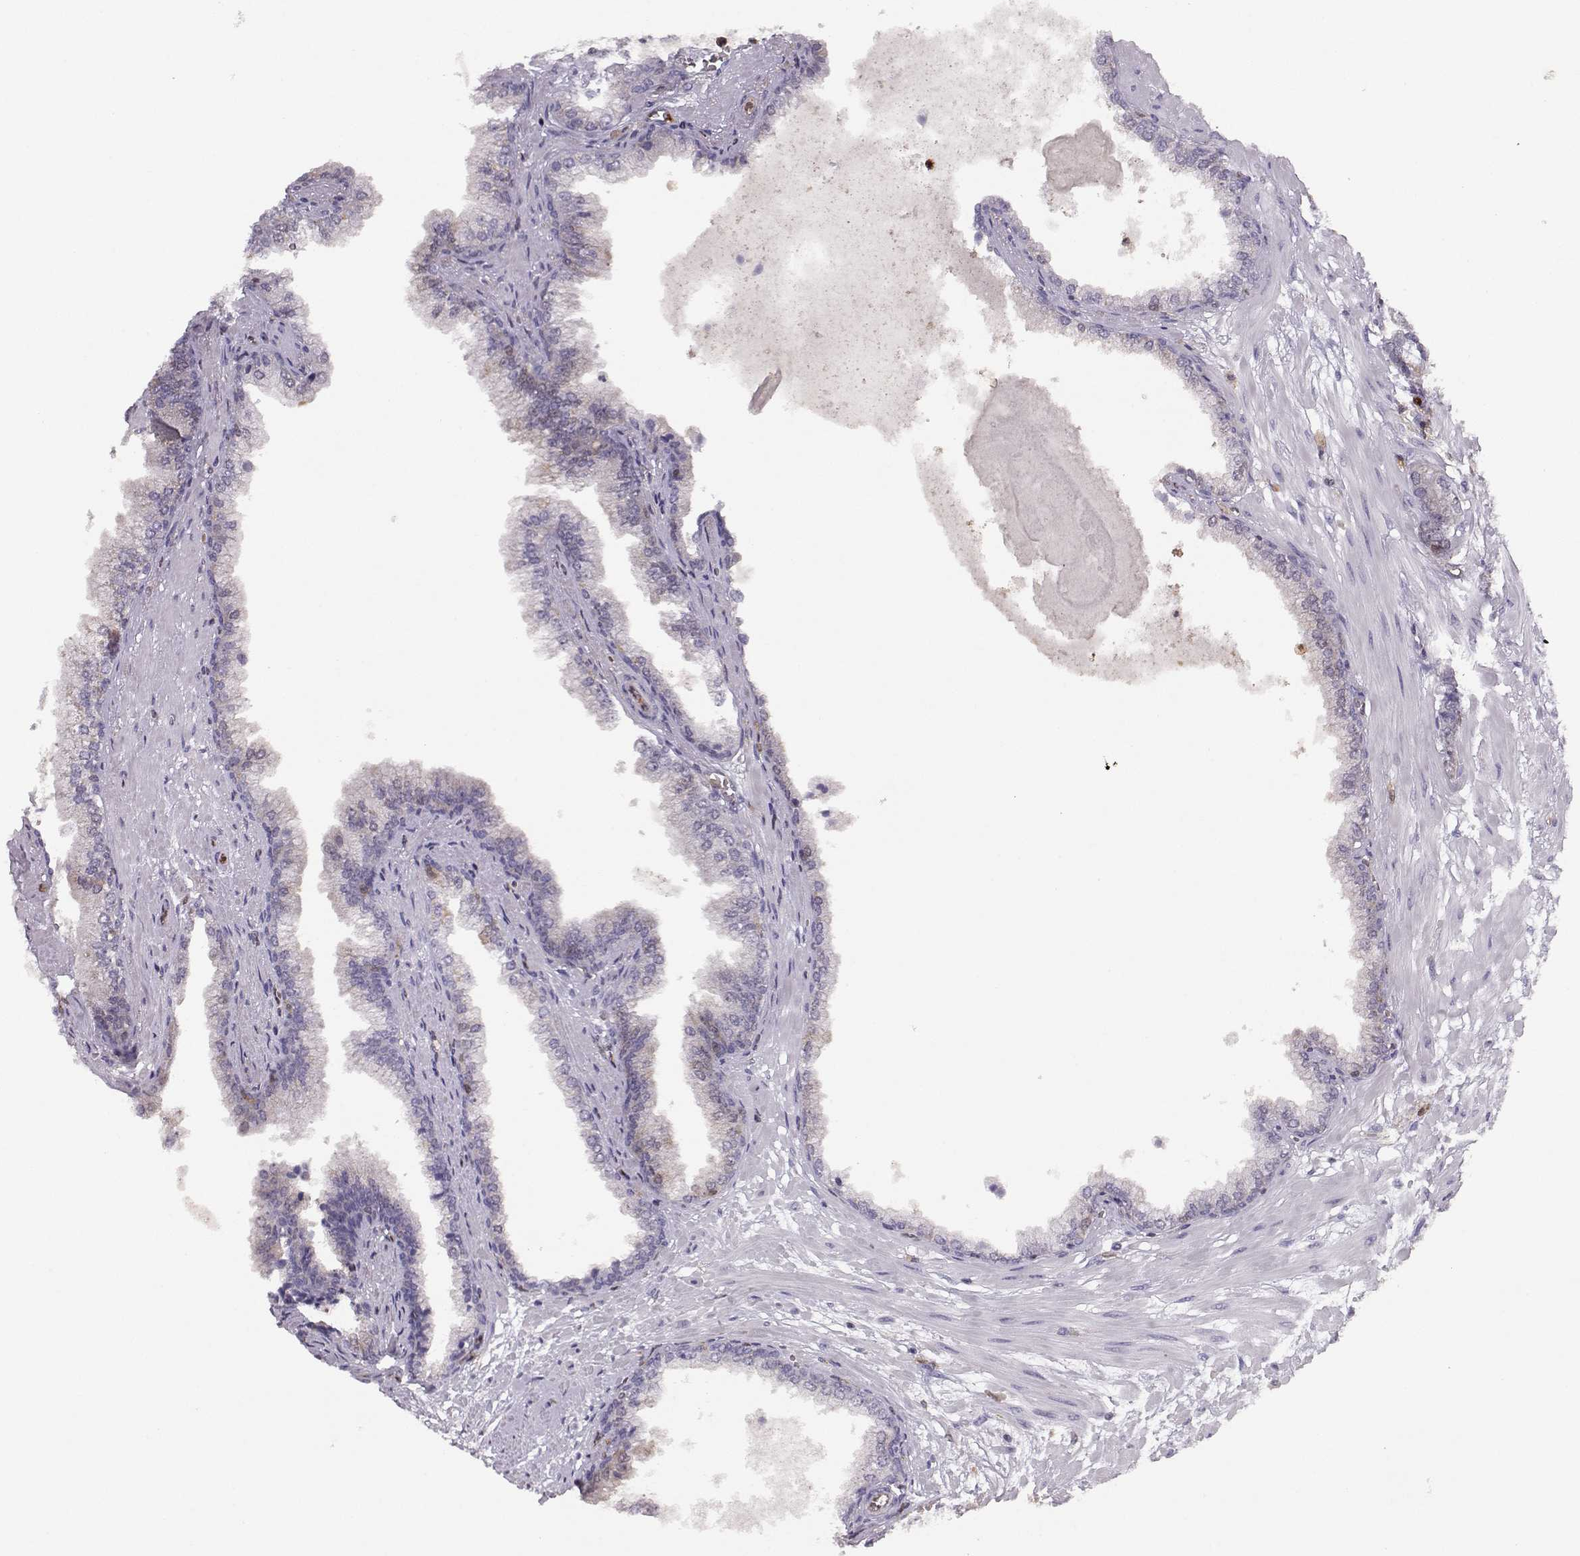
{"staining": {"intensity": "negative", "quantity": "none", "location": "none"}, "tissue": "prostate cancer", "cell_type": "Tumor cells", "image_type": "cancer", "snomed": [{"axis": "morphology", "description": "Adenocarcinoma, Low grade"}, {"axis": "topography", "description": "Prostate"}], "caption": "High magnification brightfield microscopy of prostate adenocarcinoma (low-grade) stained with DAB (brown) and counterstained with hematoxylin (blue): tumor cells show no significant expression. (DAB IHC visualized using brightfield microscopy, high magnification).", "gene": "PNP", "patient": {"sex": "male", "age": 64}}